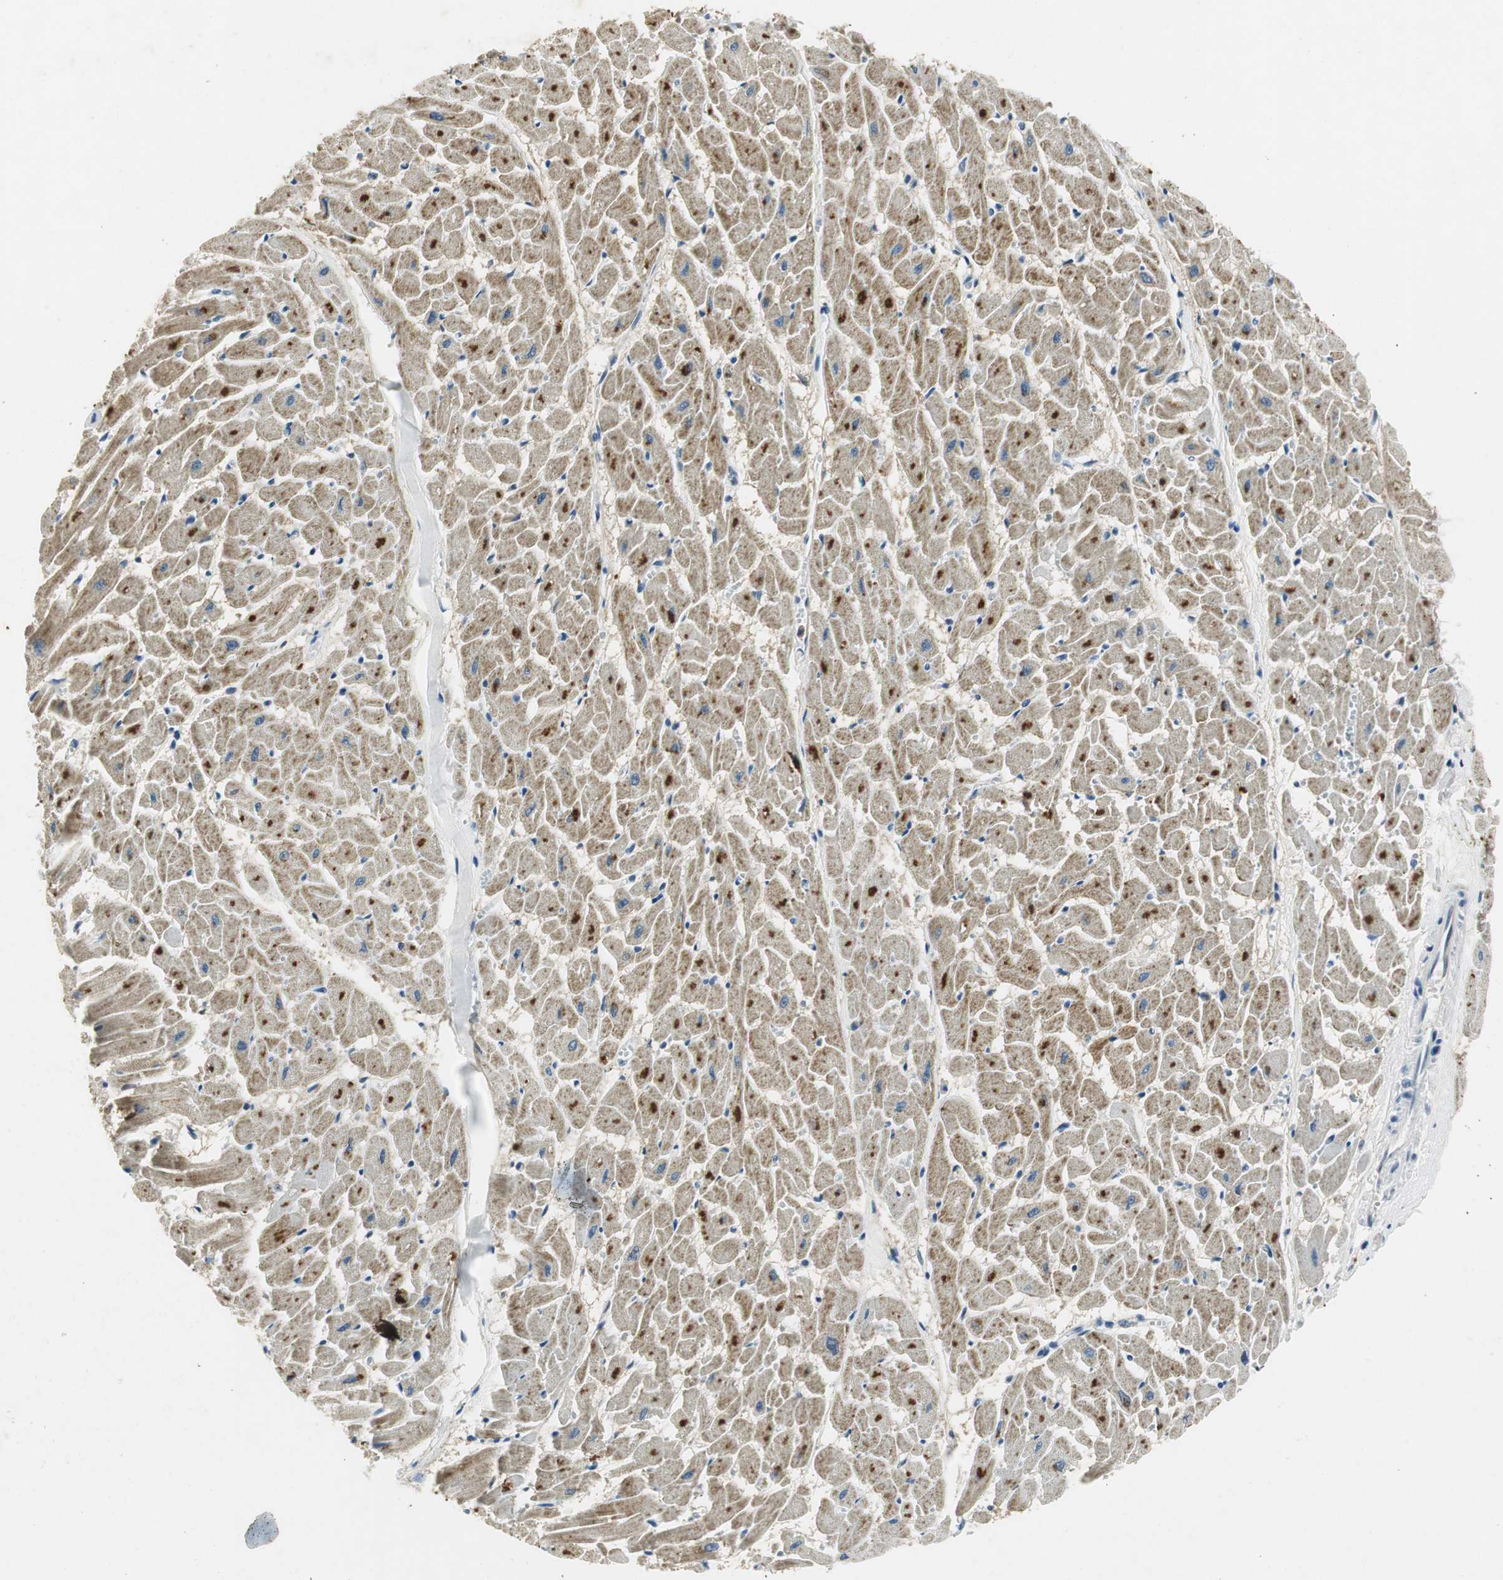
{"staining": {"intensity": "moderate", "quantity": "25%-75%", "location": "cytoplasmic/membranous"}, "tissue": "heart muscle", "cell_type": "Cardiomyocytes", "image_type": "normal", "snomed": [{"axis": "morphology", "description": "Normal tissue, NOS"}, {"axis": "topography", "description": "Heart"}], "caption": "The micrograph reveals immunohistochemical staining of benign heart muscle. There is moderate cytoplasmic/membranous expression is identified in about 25%-75% of cardiomyocytes.", "gene": "ME1", "patient": {"sex": "female", "age": 19}}